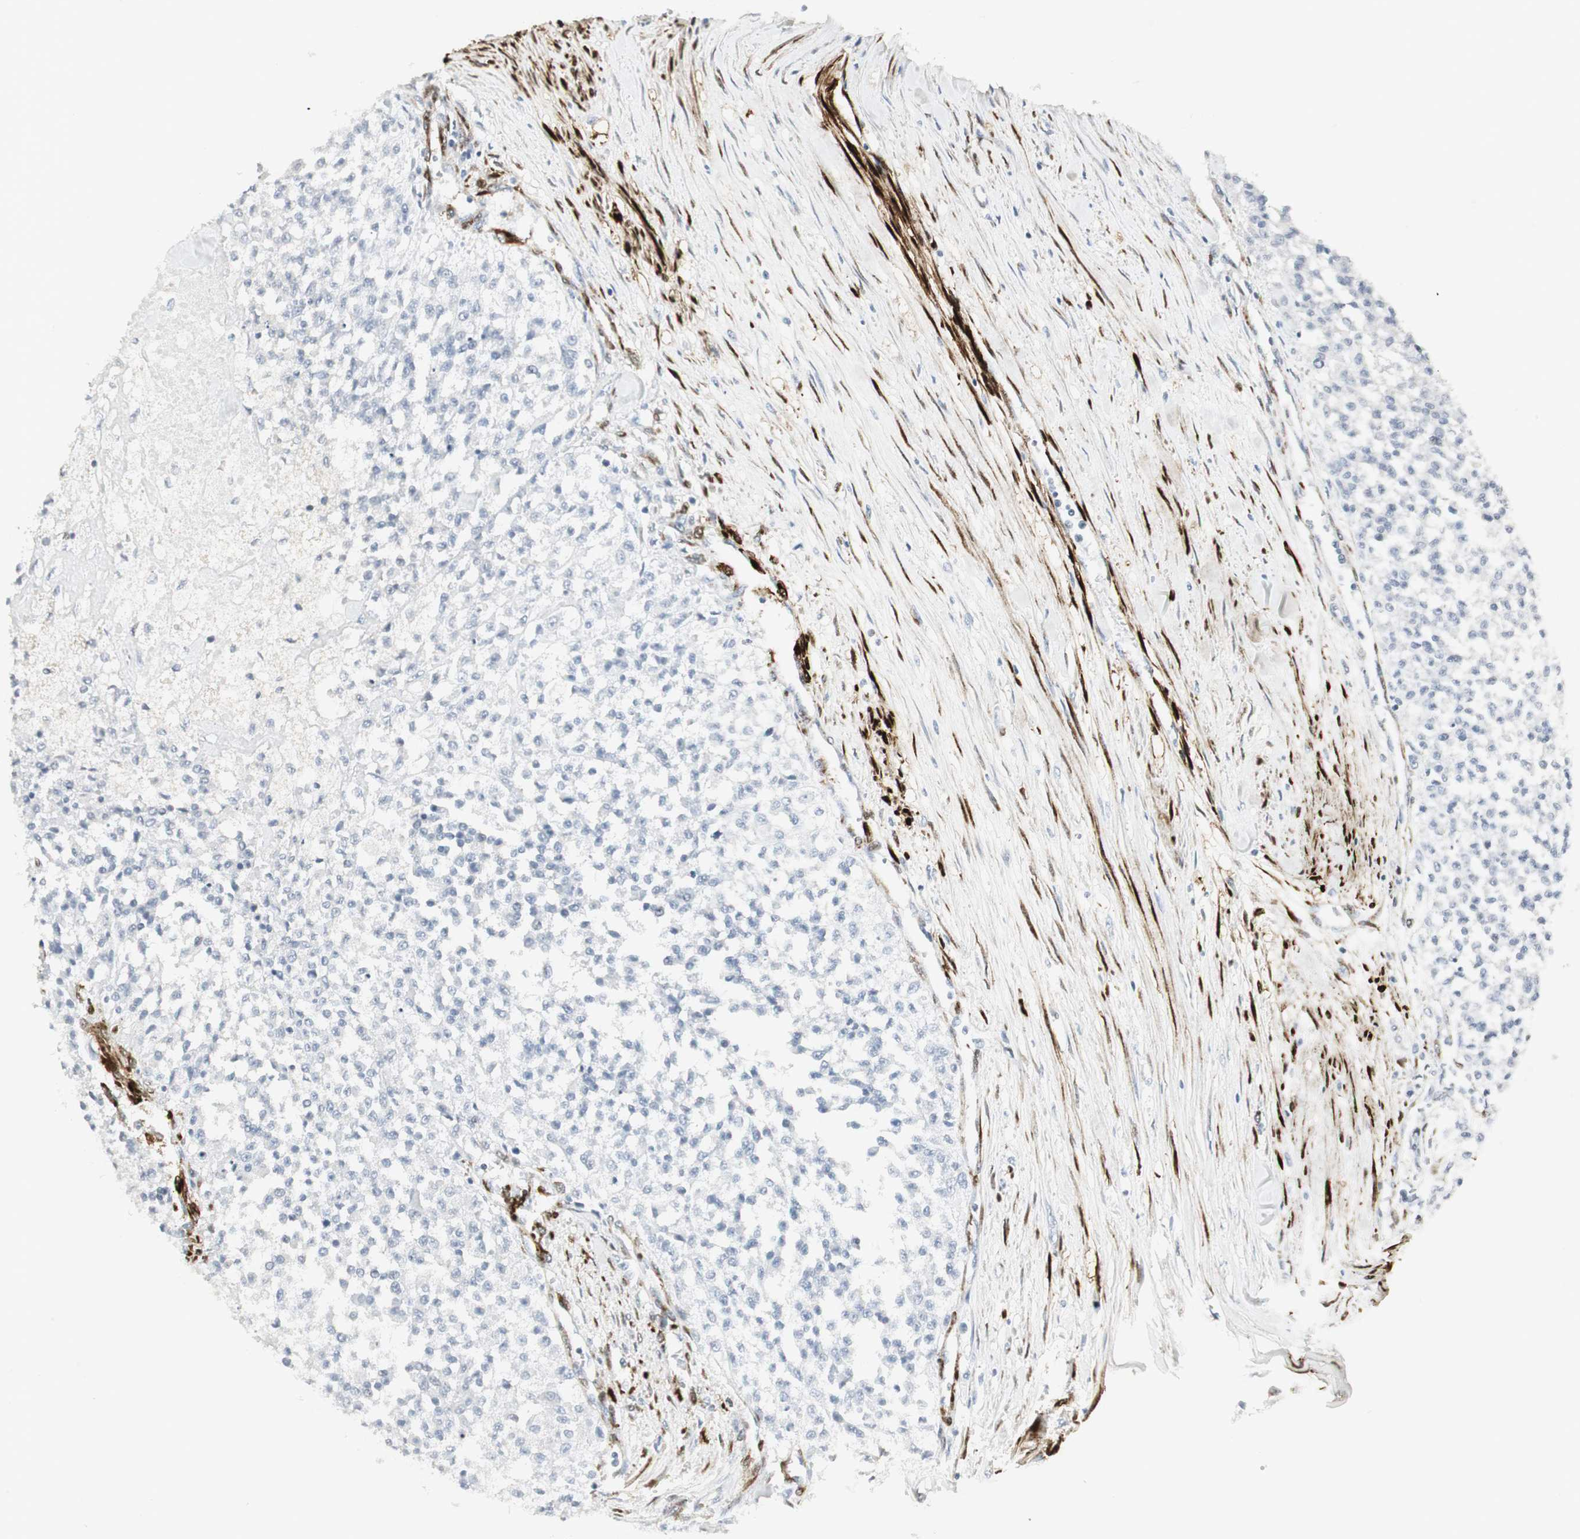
{"staining": {"intensity": "negative", "quantity": "none", "location": "none"}, "tissue": "testis cancer", "cell_type": "Tumor cells", "image_type": "cancer", "snomed": [{"axis": "morphology", "description": "Seminoma, NOS"}, {"axis": "topography", "description": "Testis"}], "caption": "Tumor cells show no significant expression in testis cancer (seminoma).", "gene": "PPP1R14A", "patient": {"sex": "male", "age": 59}}